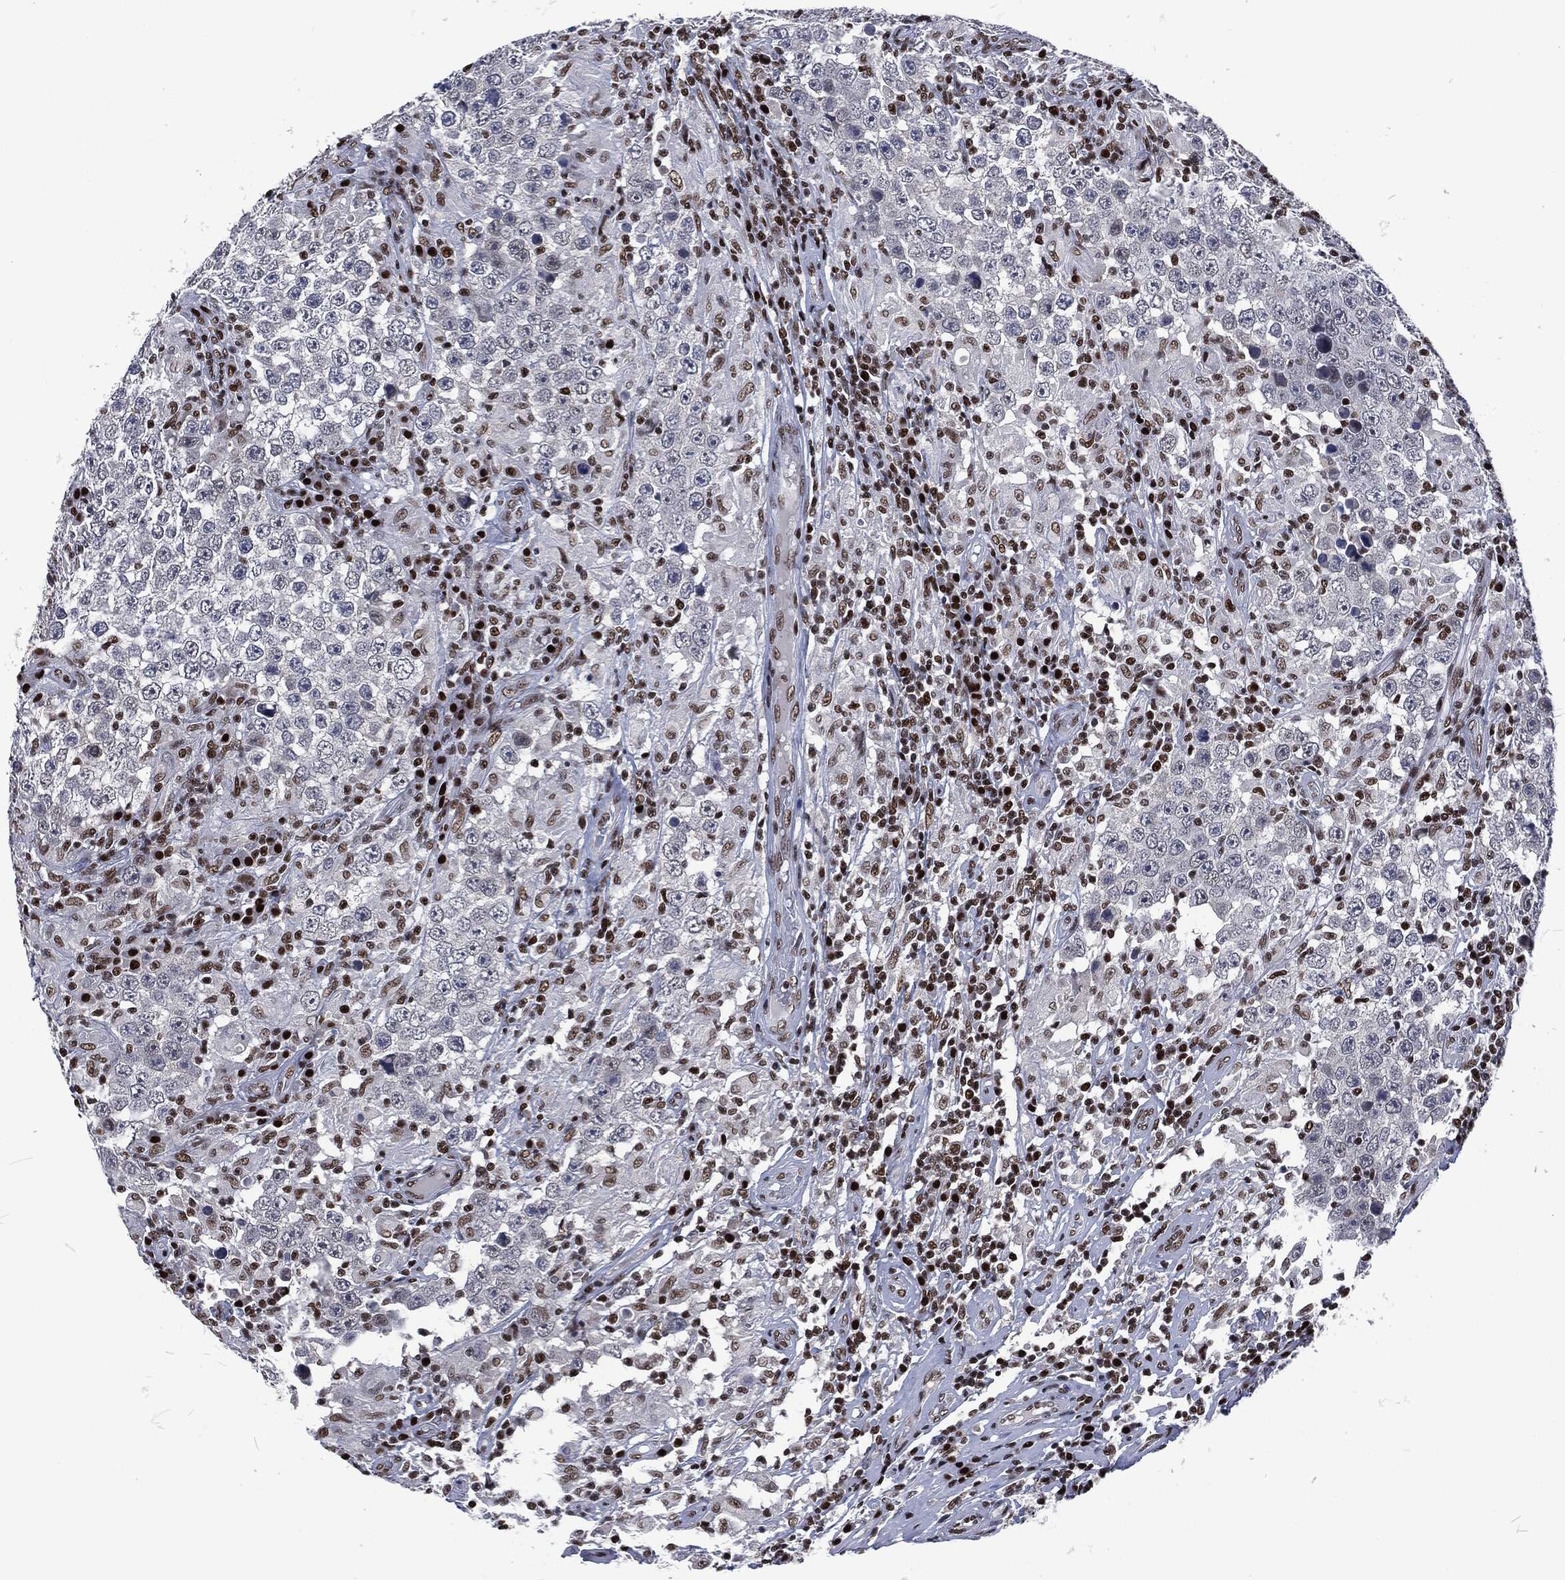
{"staining": {"intensity": "negative", "quantity": "none", "location": "none"}, "tissue": "testis cancer", "cell_type": "Tumor cells", "image_type": "cancer", "snomed": [{"axis": "morphology", "description": "Seminoma, NOS"}, {"axis": "morphology", "description": "Carcinoma, Embryonal, NOS"}, {"axis": "topography", "description": "Testis"}], "caption": "Testis cancer (embryonal carcinoma) stained for a protein using IHC exhibits no expression tumor cells.", "gene": "DCPS", "patient": {"sex": "male", "age": 41}}